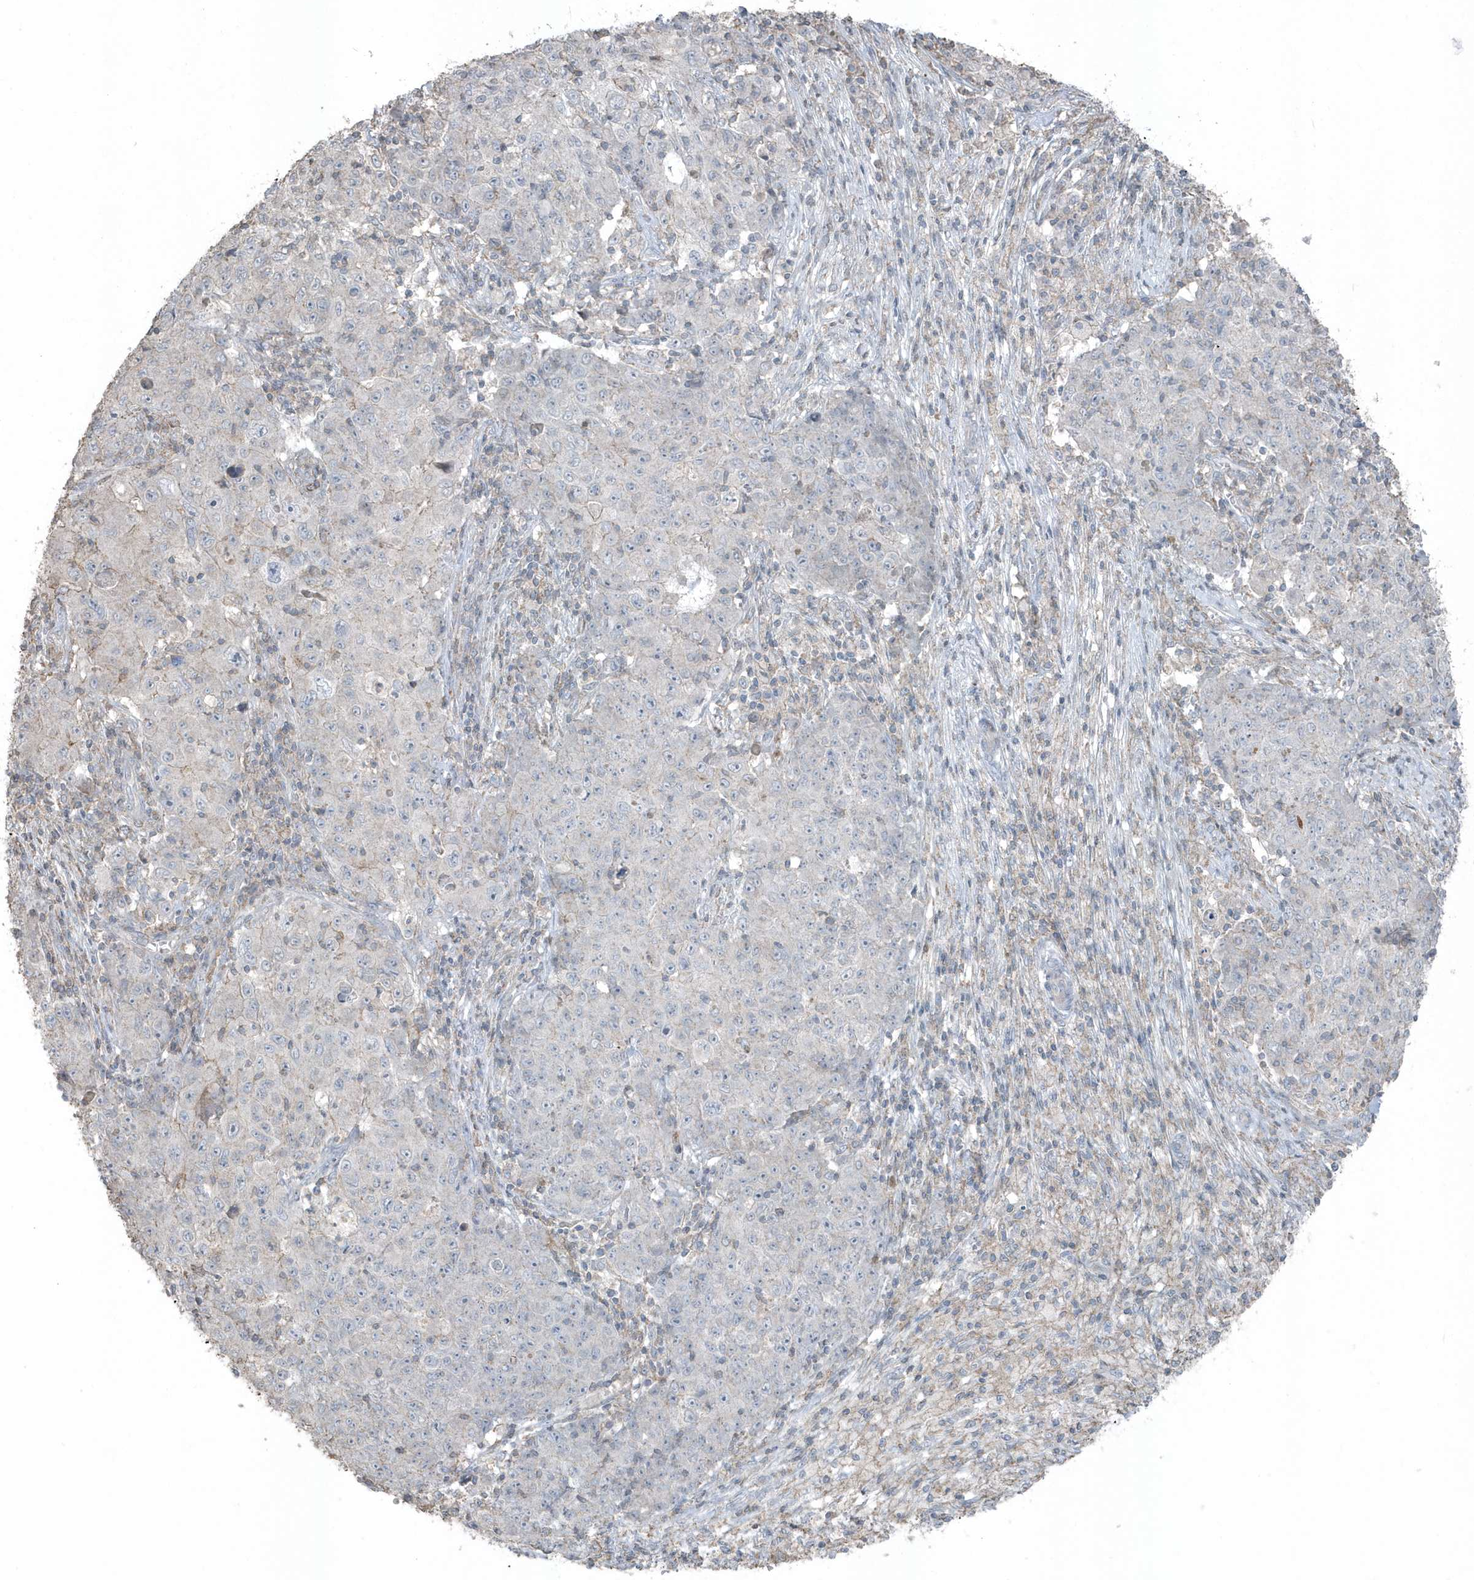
{"staining": {"intensity": "negative", "quantity": "none", "location": "none"}, "tissue": "ovarian cancer", "cell_type": "Tumor cells", "image_type": "cancer", "snomed": [{"axis": "morphology", "description": "Carcinoma, endometroid"}, {"axis": "topography", "description": "Ovary"}], "caption": "The photomicrograph demonstrates no staining of tumor cells in ovarian endometroid carcinoma. (Immunohistochemistry, brightfield microscopy, high magnification).", "gene": "ACTC1", "patient": {"sex": "female", "age": 42}}